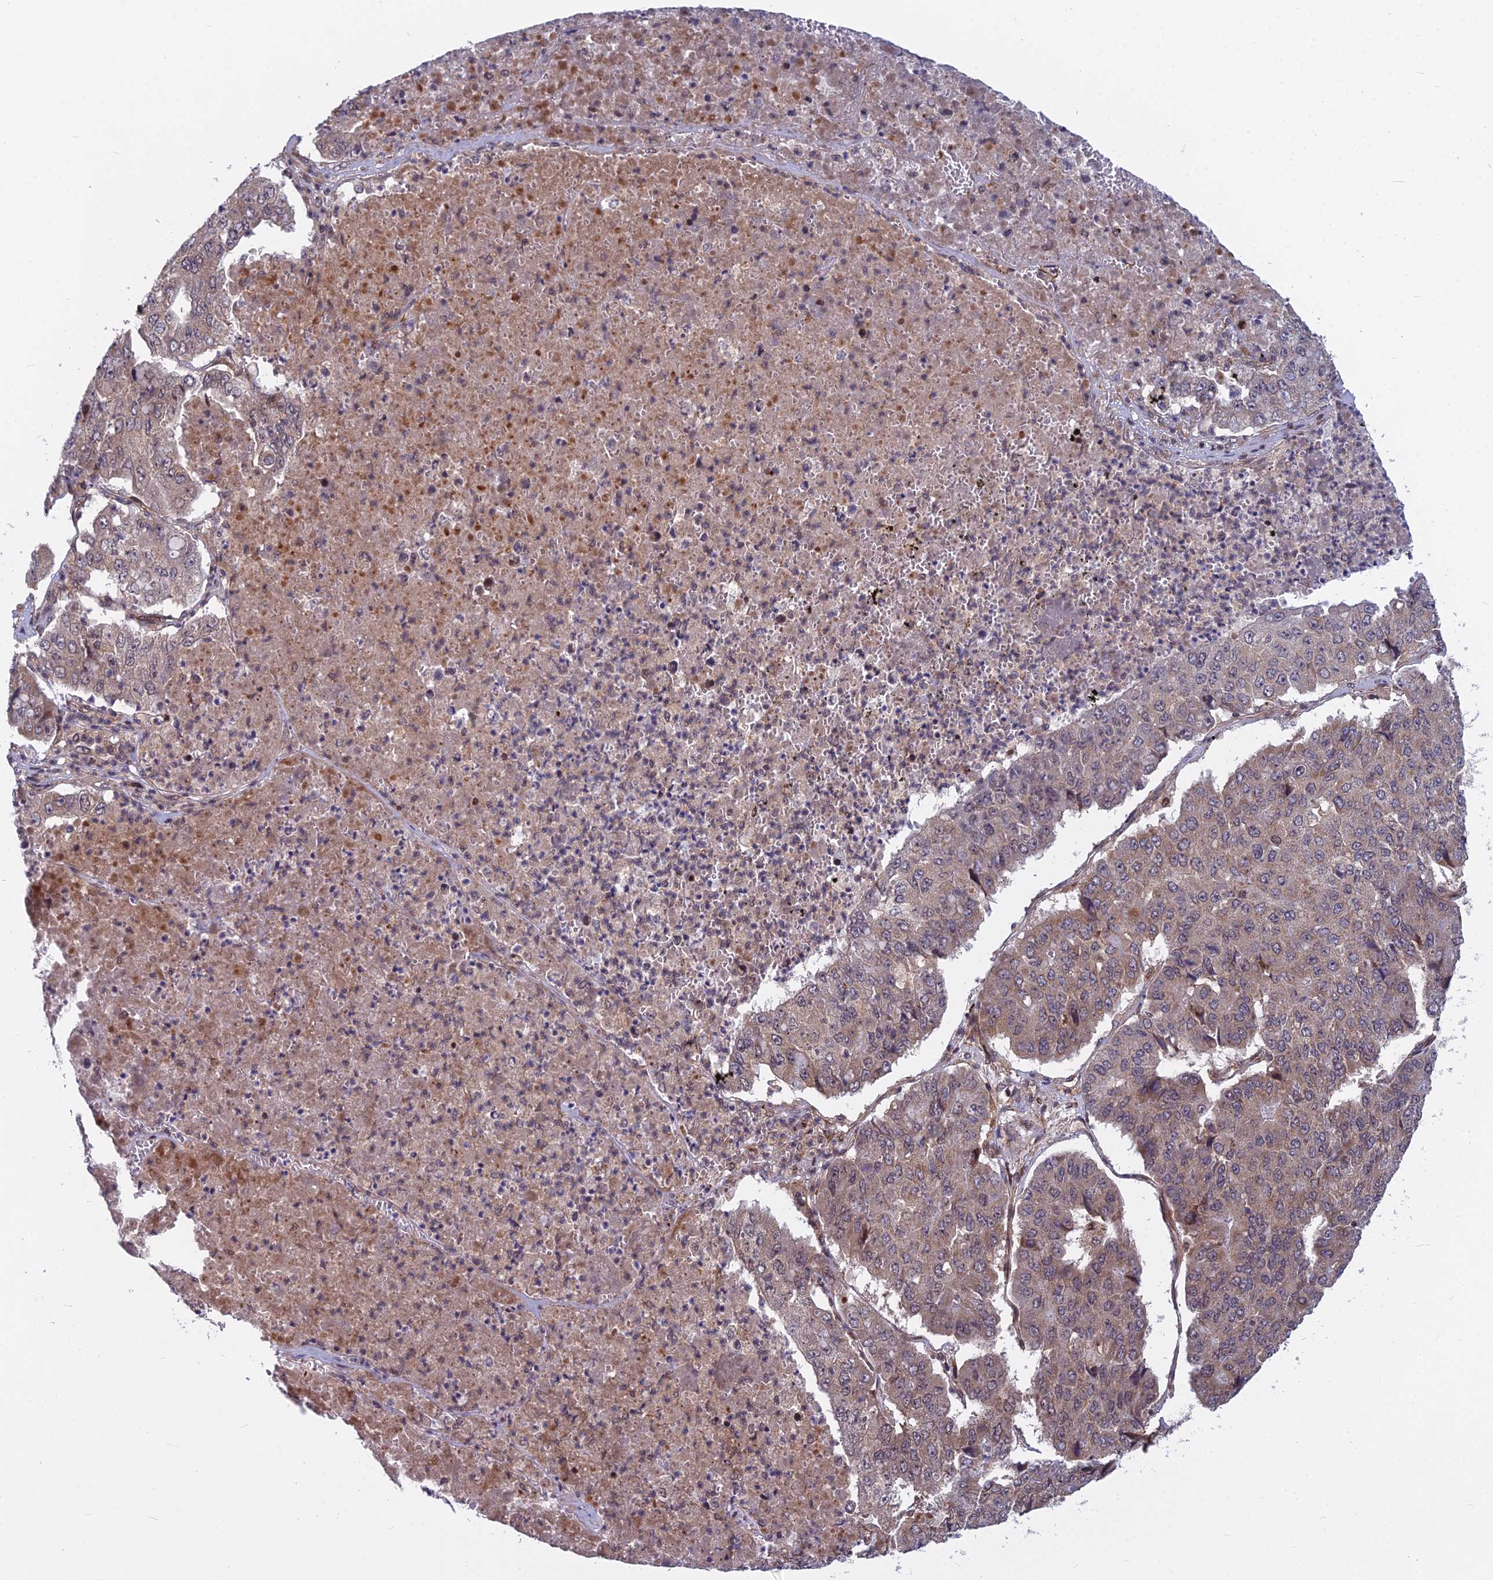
{"staining": {"intensity": "weak", "quantity": ">75%", "location": "cytoplasmic/membranous,nuclear"}, "tissue": "pancreatic cancer", "cell_type": "Tumor cells", "image_type": "cancer", "snomed": [{"axis": "morphology", "description": "Adenocarcinoma, NOS"}, {"axis": "topography", "description": "Pancreas"}], "caption": "The immunohistochemical stain shows weak cytoplasmic/membranous and nuclear expression in tumor cells of pancreatic cancer tissue. (Brightfield microscopy of DAB IHC at high magnification).", "gene": "COMMD2", "patient": {"sex": "male", "age": 50}}